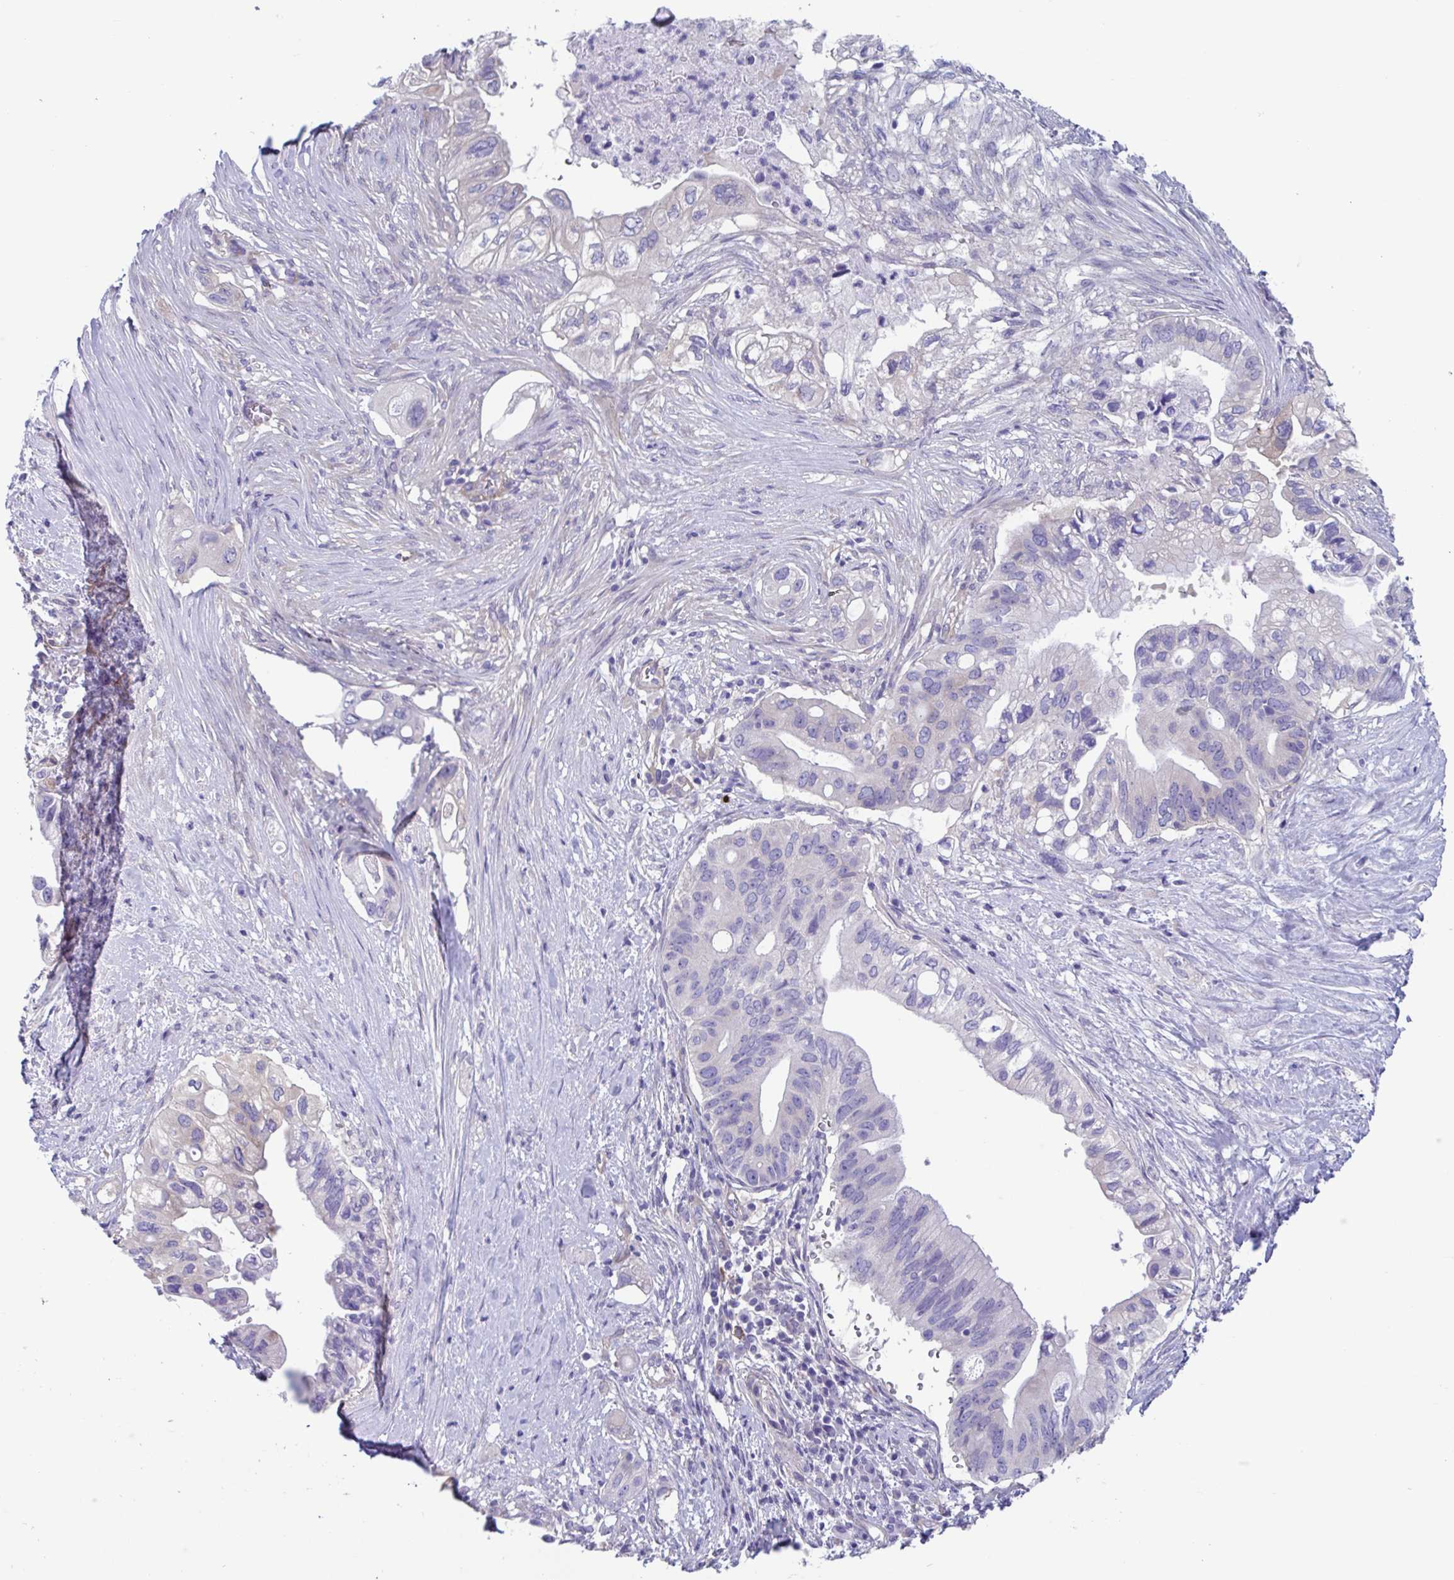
{"staining": {"intensity": "negative", "quantity": "none", "location": "none"}, "tissue": "pancreatic cancer", "cell_type": "Tumor cells", "image_type": "cancer", "snomed": [{"axis": "morphology", "description": "Adenocarcinoma, NOS"}, {"axis": "topography", "description": "Pancreas"}], "caption": "DAB immunohistochemical staining of human adenocarcinoma (pancreatic) displays no significant positivity in tumor cells.", "gene": "LPIN3", "patient": {"sex": "female", "age": 72}}